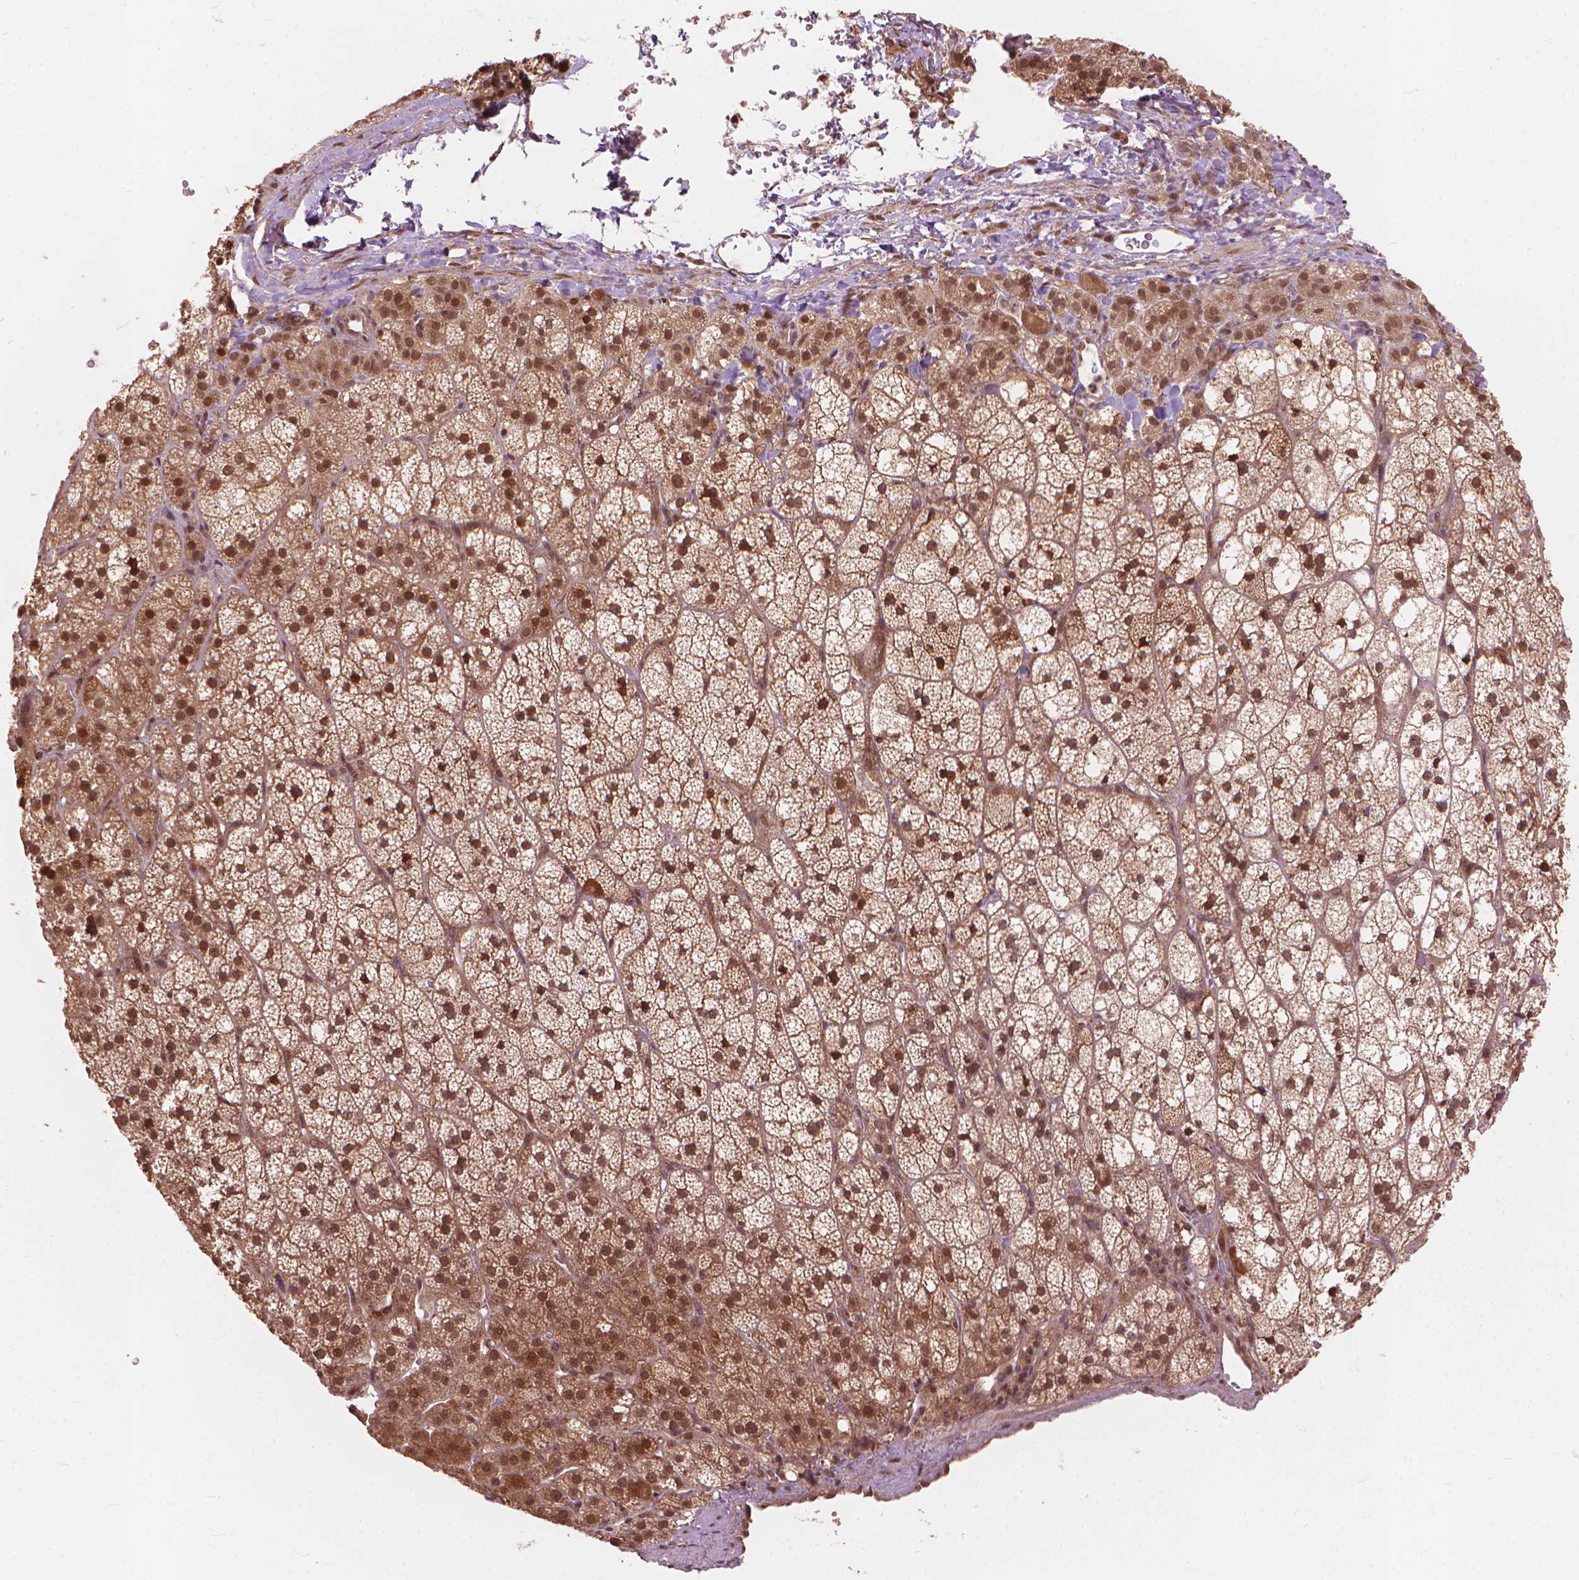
{"staining": {"intensity": "moderate", "quantity": ">75%", "location": "cytoplasmic/membranous,nuclear"}, "tissue": "adrenal gland", "cell_type": "Glandular cells", "image_type": "normal", "snomed": [{"axis": "morphology", "description": "Normal tissue, NOS"}, {"axis": "topography", "description": "Adrenal gland"}], "caption": "Benign adrenal gland was stained to show a protein in brown. There is medium levels of moderate cytoplasmic/membranous,nuclear expression in about >75% of glandular cells. The staining was performed using DAB (3,3'-diaminobenzidine) to visualize the protein expression in brown, while the nuclei were stained in blue with hematoxylin (Magnification: 20x).", "gene": "SSU72", "patient": {"sex": "female", "age": 60}}